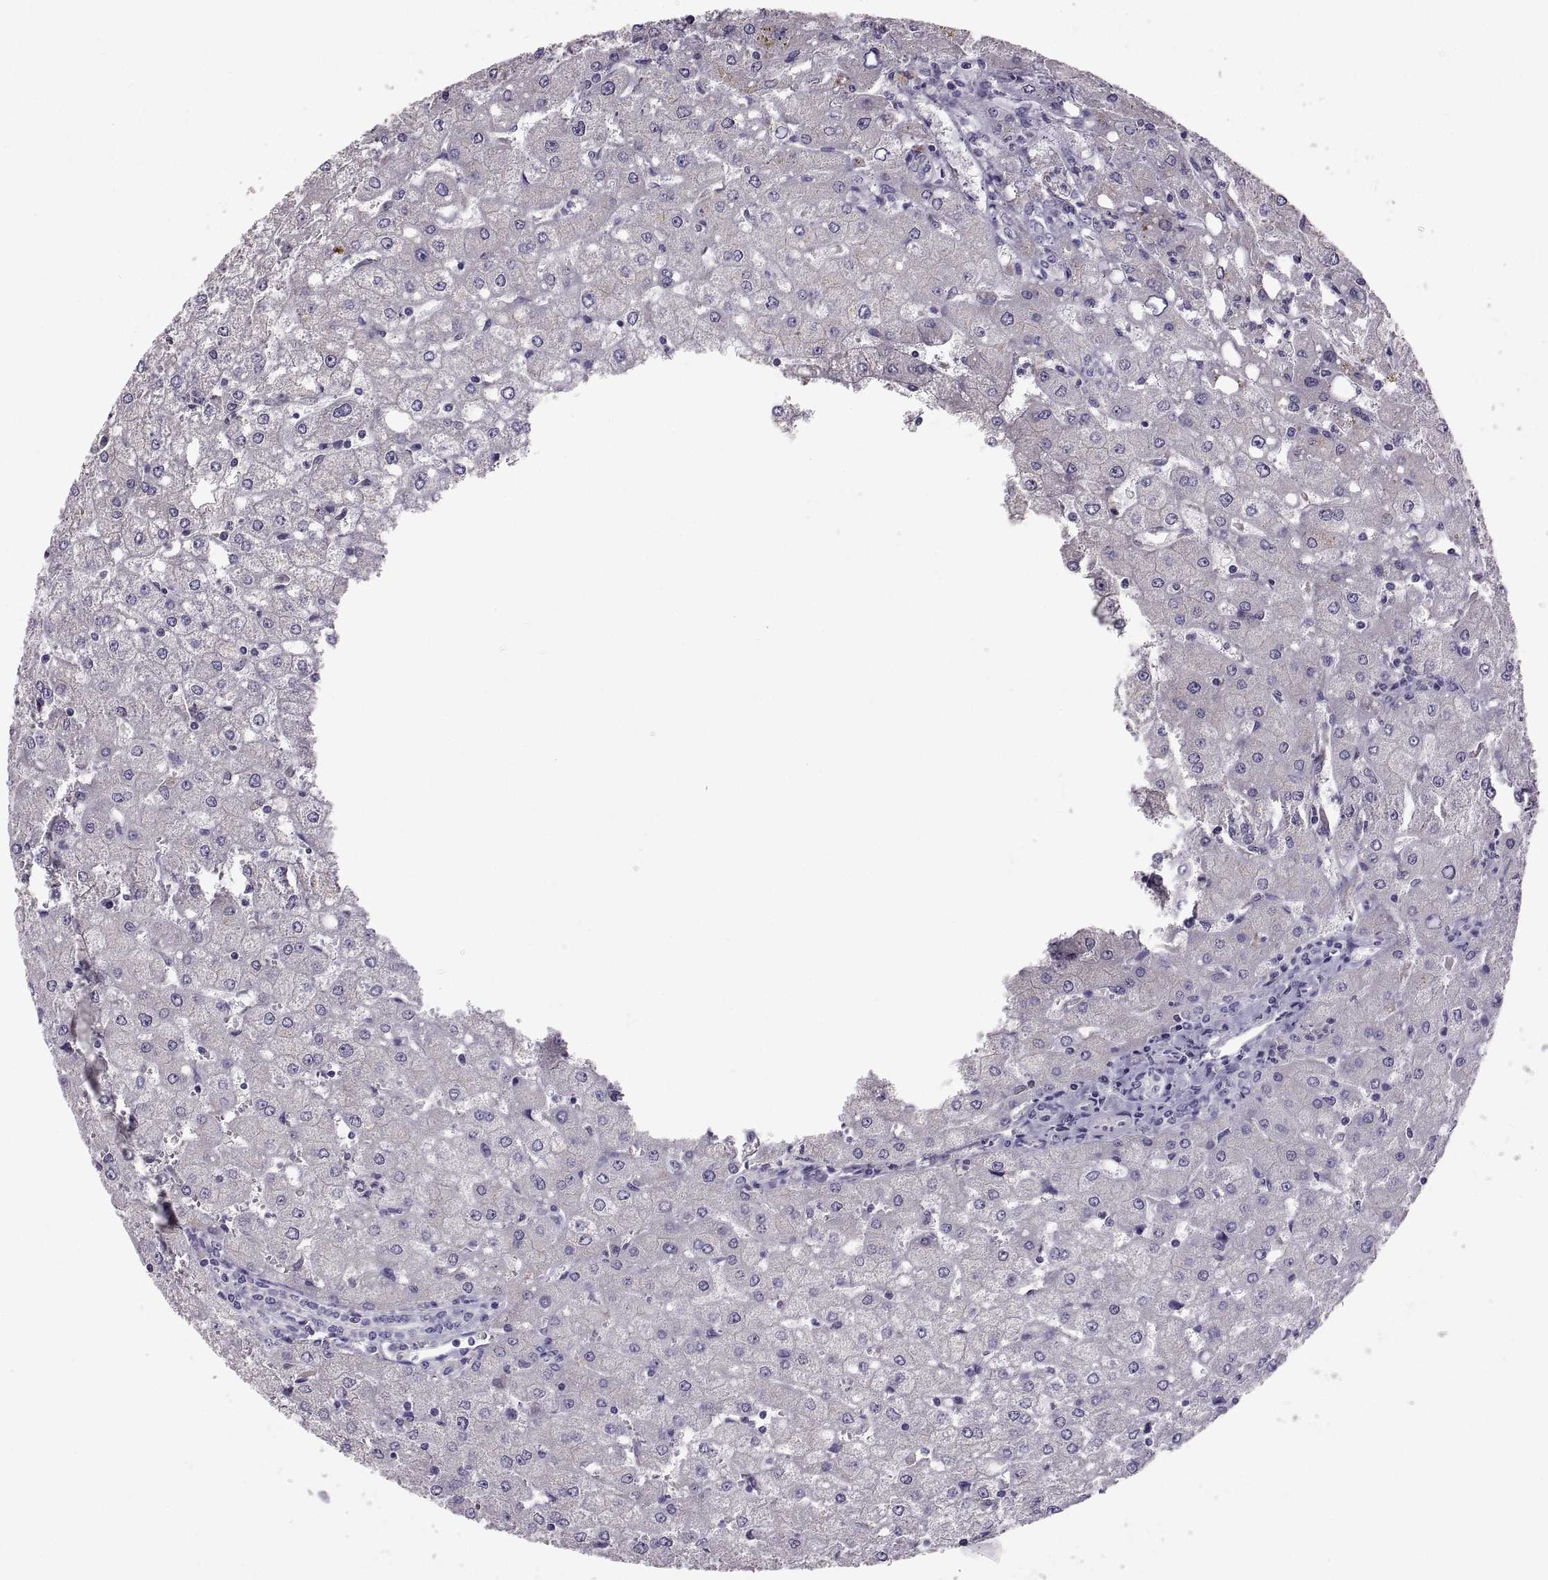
{"staining": {"intensity": "negative", "quantity": "none", "location": "none"}, "tissue": "liver", "cell_type": "Cholangiocytes", "image_type": "normal", "snomed": [{"axis": "morphology", "description": "Normal tissue, NOS"}, {"axis": "topography", "description": "Liver"}], "caption": "DAB immunohistochemical staining of normal human liver exhibits no significant staining in cholangiocytes.", "gene": "ADAM32", "patient": {"sex": "female", "age": 53}}